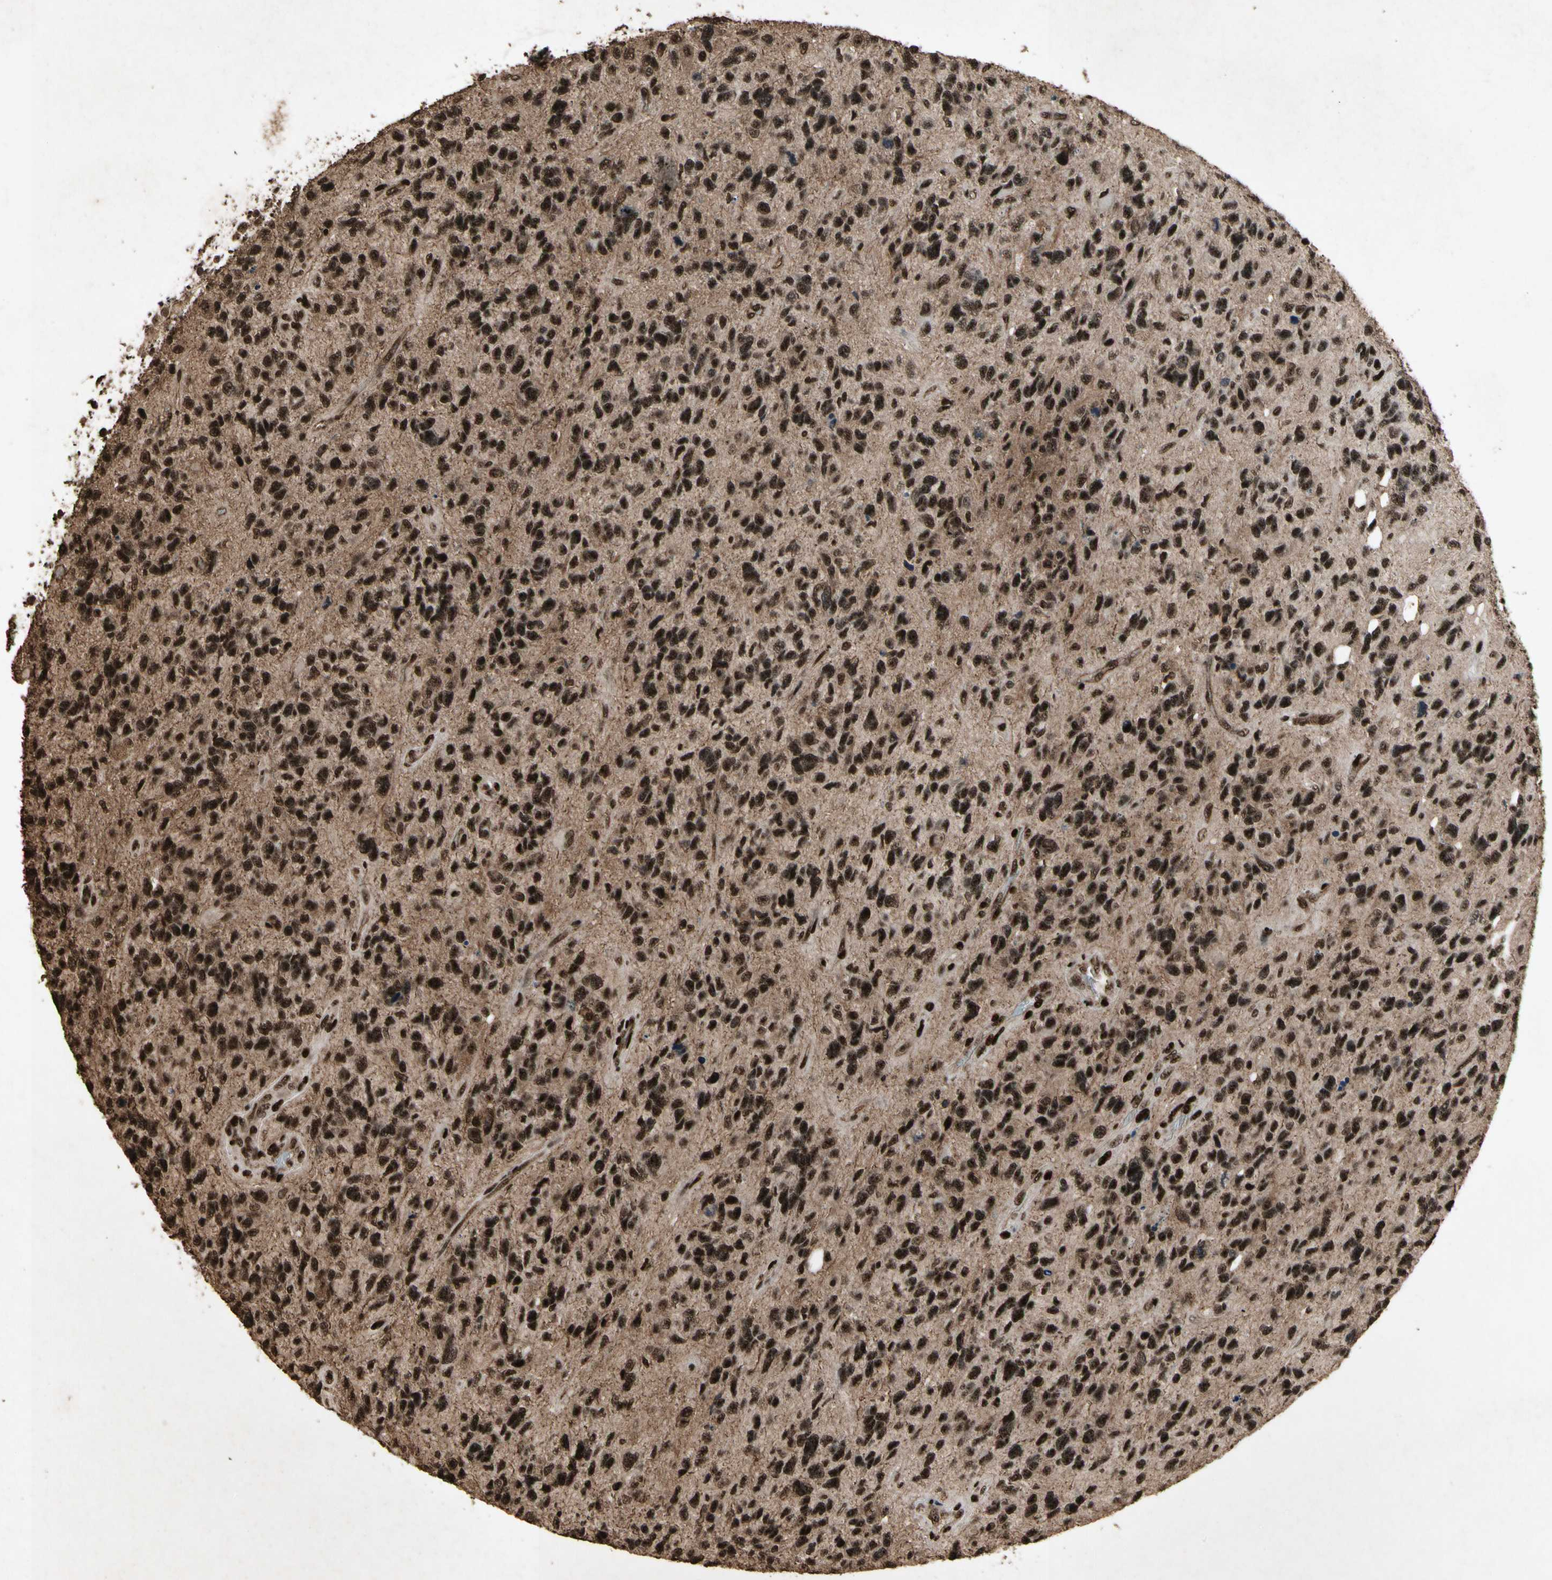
{"staining": {"intensity": "strong", "quantity": ">75%", "location": "nuclear"}, "tissue": "glioma", "cell_type": "Tumor cells", "image_type": "cancer", "snomed": [{"axis": "morphology", "description": "Glioma, malignant, High grade"}, {"axis": "topography", "description": "Brain"}], "caption": "Immunohistochemistry micrograph of human glioma stained for a protein (brown), which shows high levels of strong nuclear positivity in about >75% of tumor cells.", "gene": "TBX2", "patient": {"sex": "female", "age": 58}}